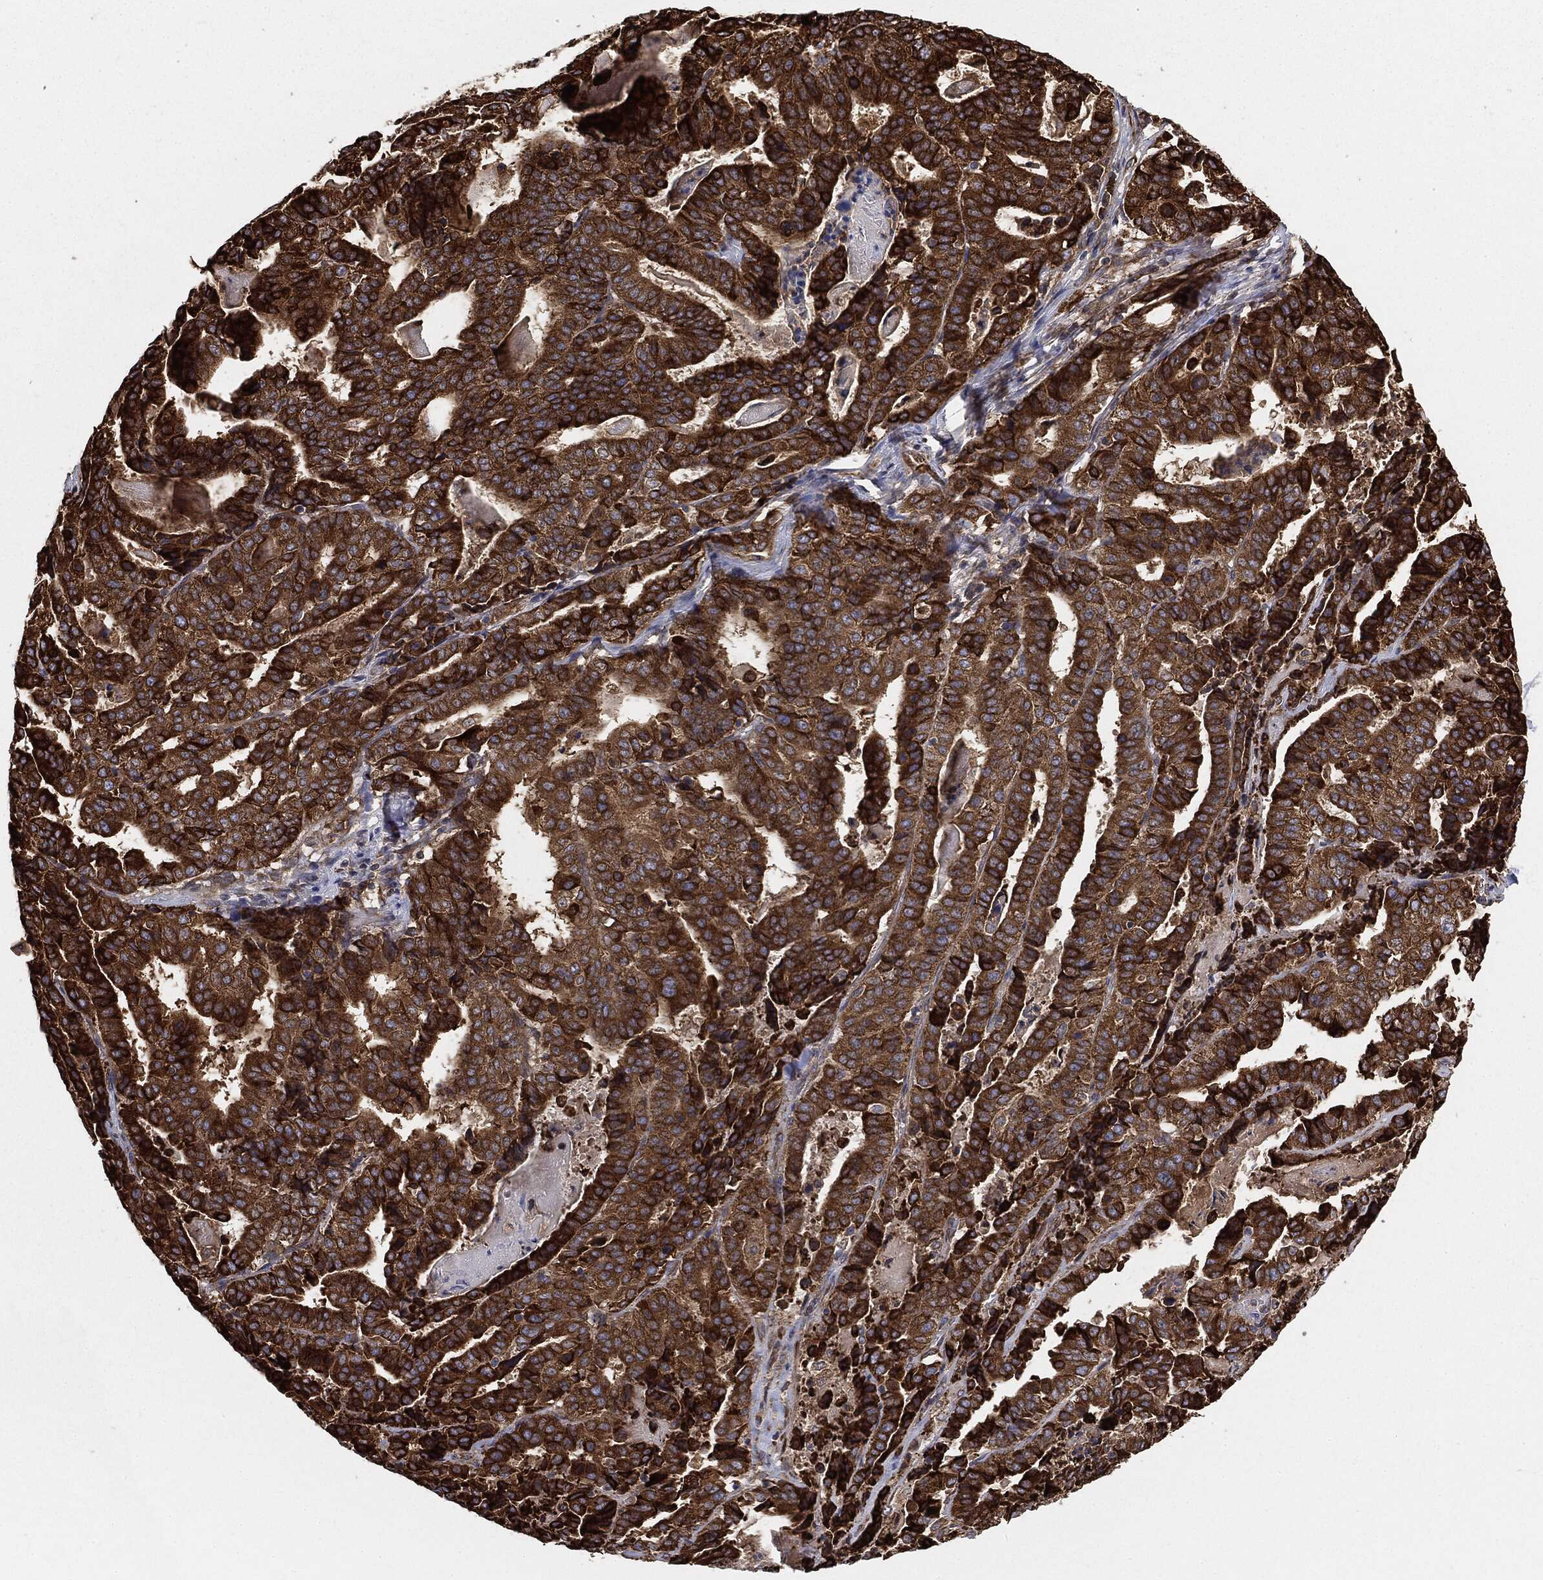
{"staining": {"intensity": "strong", "quantity": ">75%", "location": "cytoplasmic/membranous"}, "tissue": "stomach cancer", "cell_type": "Tumor cells", "image_type": "cancer", "snomed": [{"axis": "morphology", "description": "Adenocarcinoma, NOS"}, {"axis": "topography", "description": "Stomach"}], "caption": "Strong cytoplasmic/membranous expression is present in about >75% of tumor cells in adenocarcinoma (stomach).", "gene": "CYLD", "patient": {"sex": "male", "age": 48}}